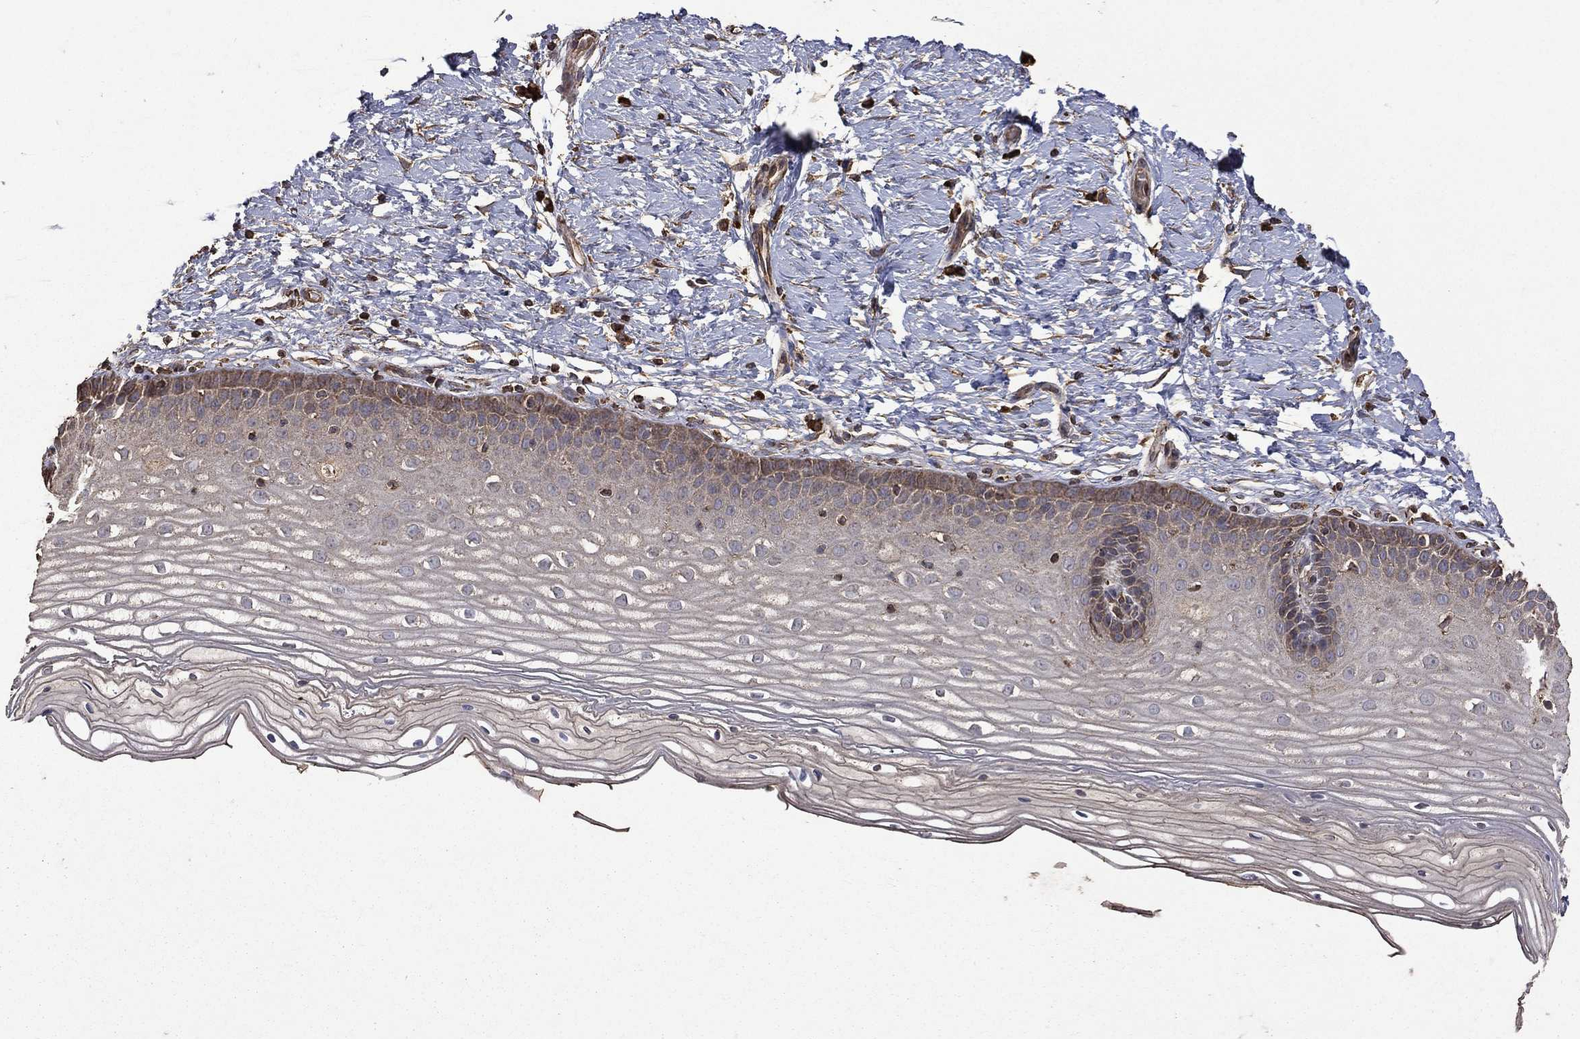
{"staining": {"intensity": "strong", "quantity": ">75%", "location": "cytoplasmic/membranous"}, "tissue": "cervix", "cell_type": "Glandular cells", "image_type": "normal", "snomed": [{"axis": "morphology", "description": "Normal tissue, NOS"}, {"axis": "topography", "description": "Cervix"}], "caption": "A high-resolution photomicrograph shows IHC staining of normal cervix, which reveals strong cytoplasmic/membranous expression in about >75% of glandular cells.", "gene": "METTL27", "patient": {"sex": "female", "age": 37}}